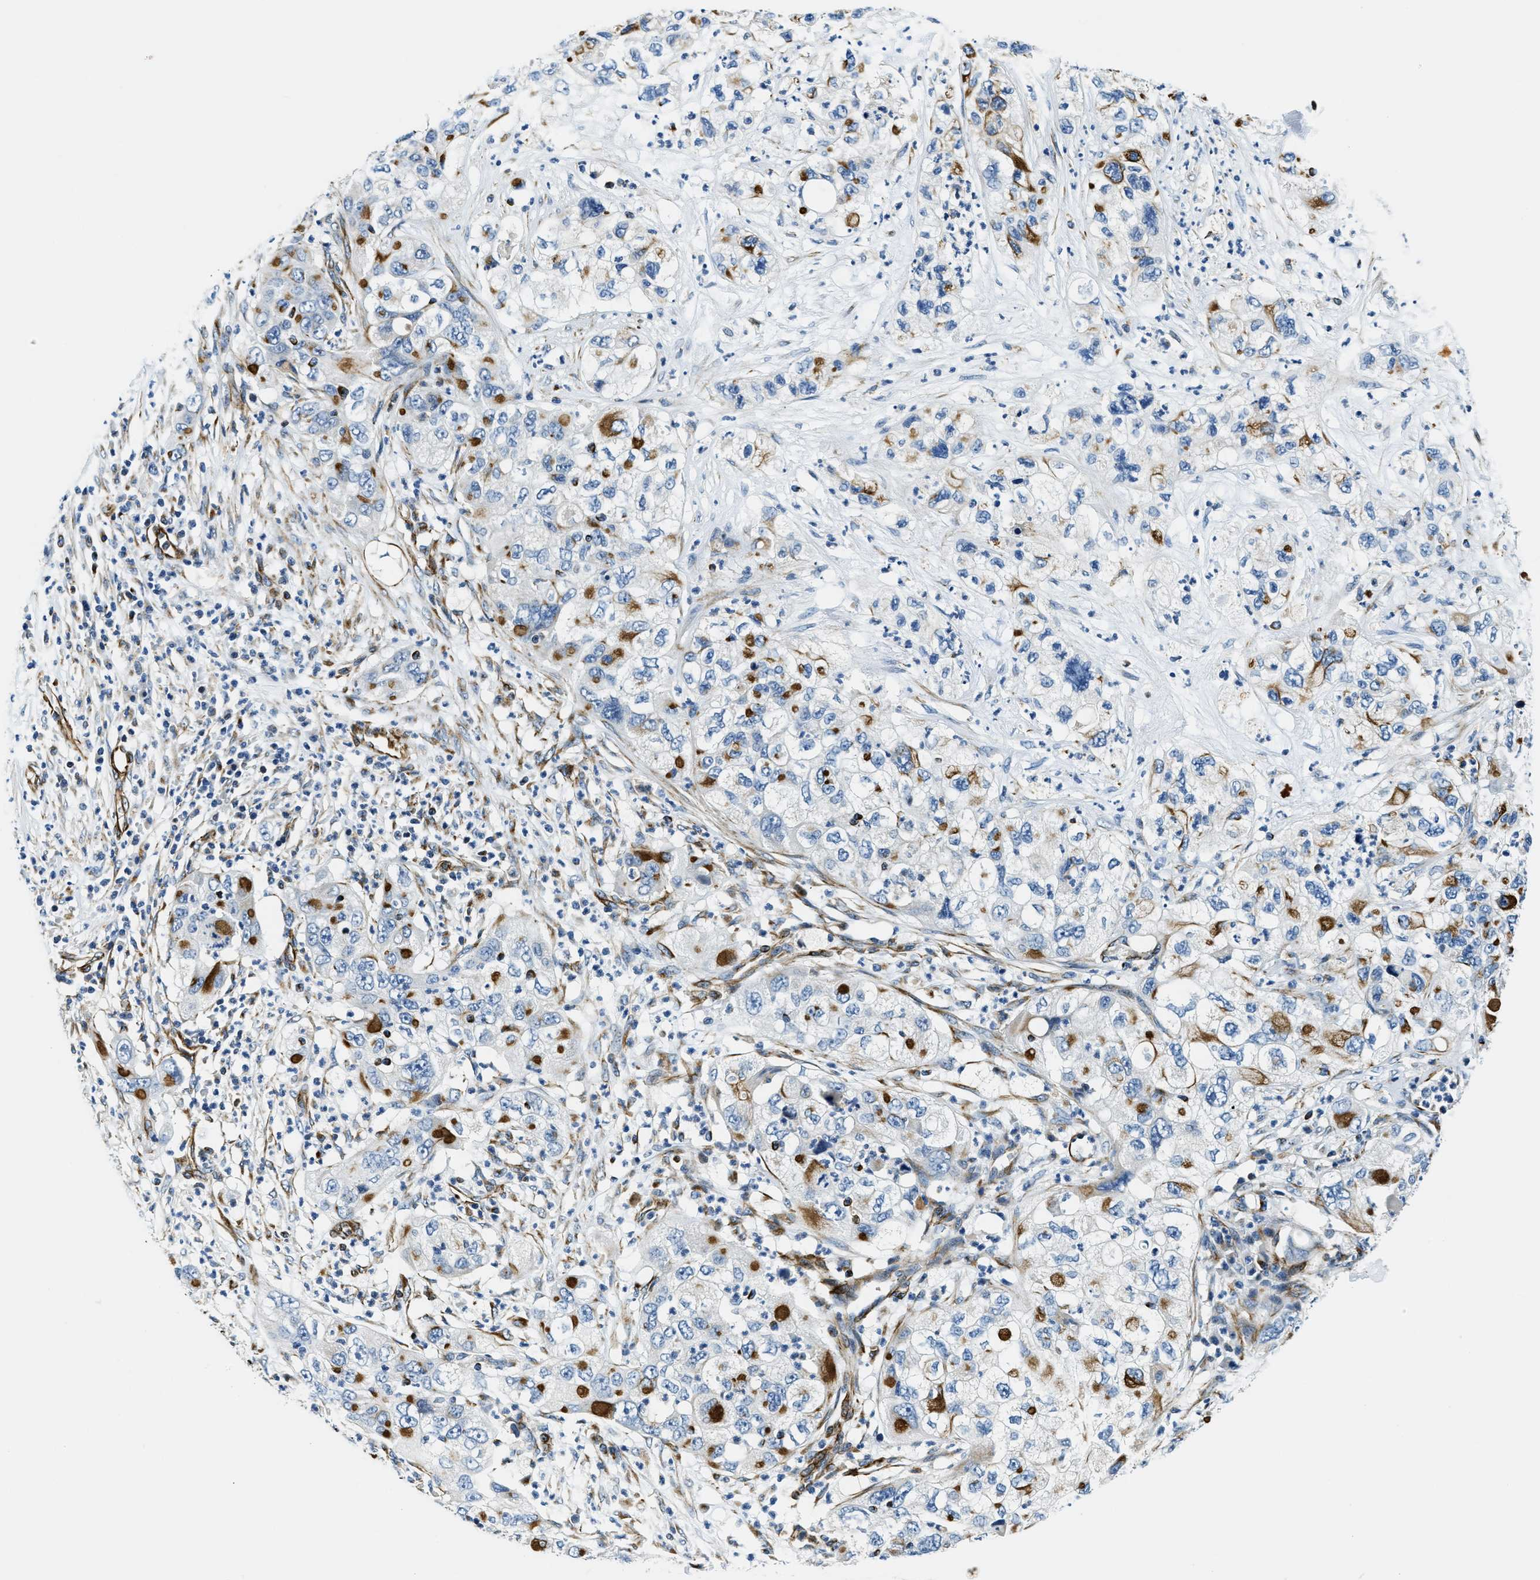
{"staining": {"intensity": "moderate", "quantity": "<25%", "location": "cytoplasmic/membranous"}, "tissue": "pancreatic cancer", "cell_type": "Tumor cells", "image_type": "cancer", "snomed": [{"axis": "morphology", "description": "Adenocarcinoma, NOS"}, {"axis": "topography", "description": "Pancreas"}], "caption": "Brown immunohistochemical staining in human adenocarcinoma (pancreatic) exhibits moderate cytoplasmic/membranous positivity in approximately <25% of tumor cells.", "gene": "GNS", "patient": {"sex": "female", "age": 78}}